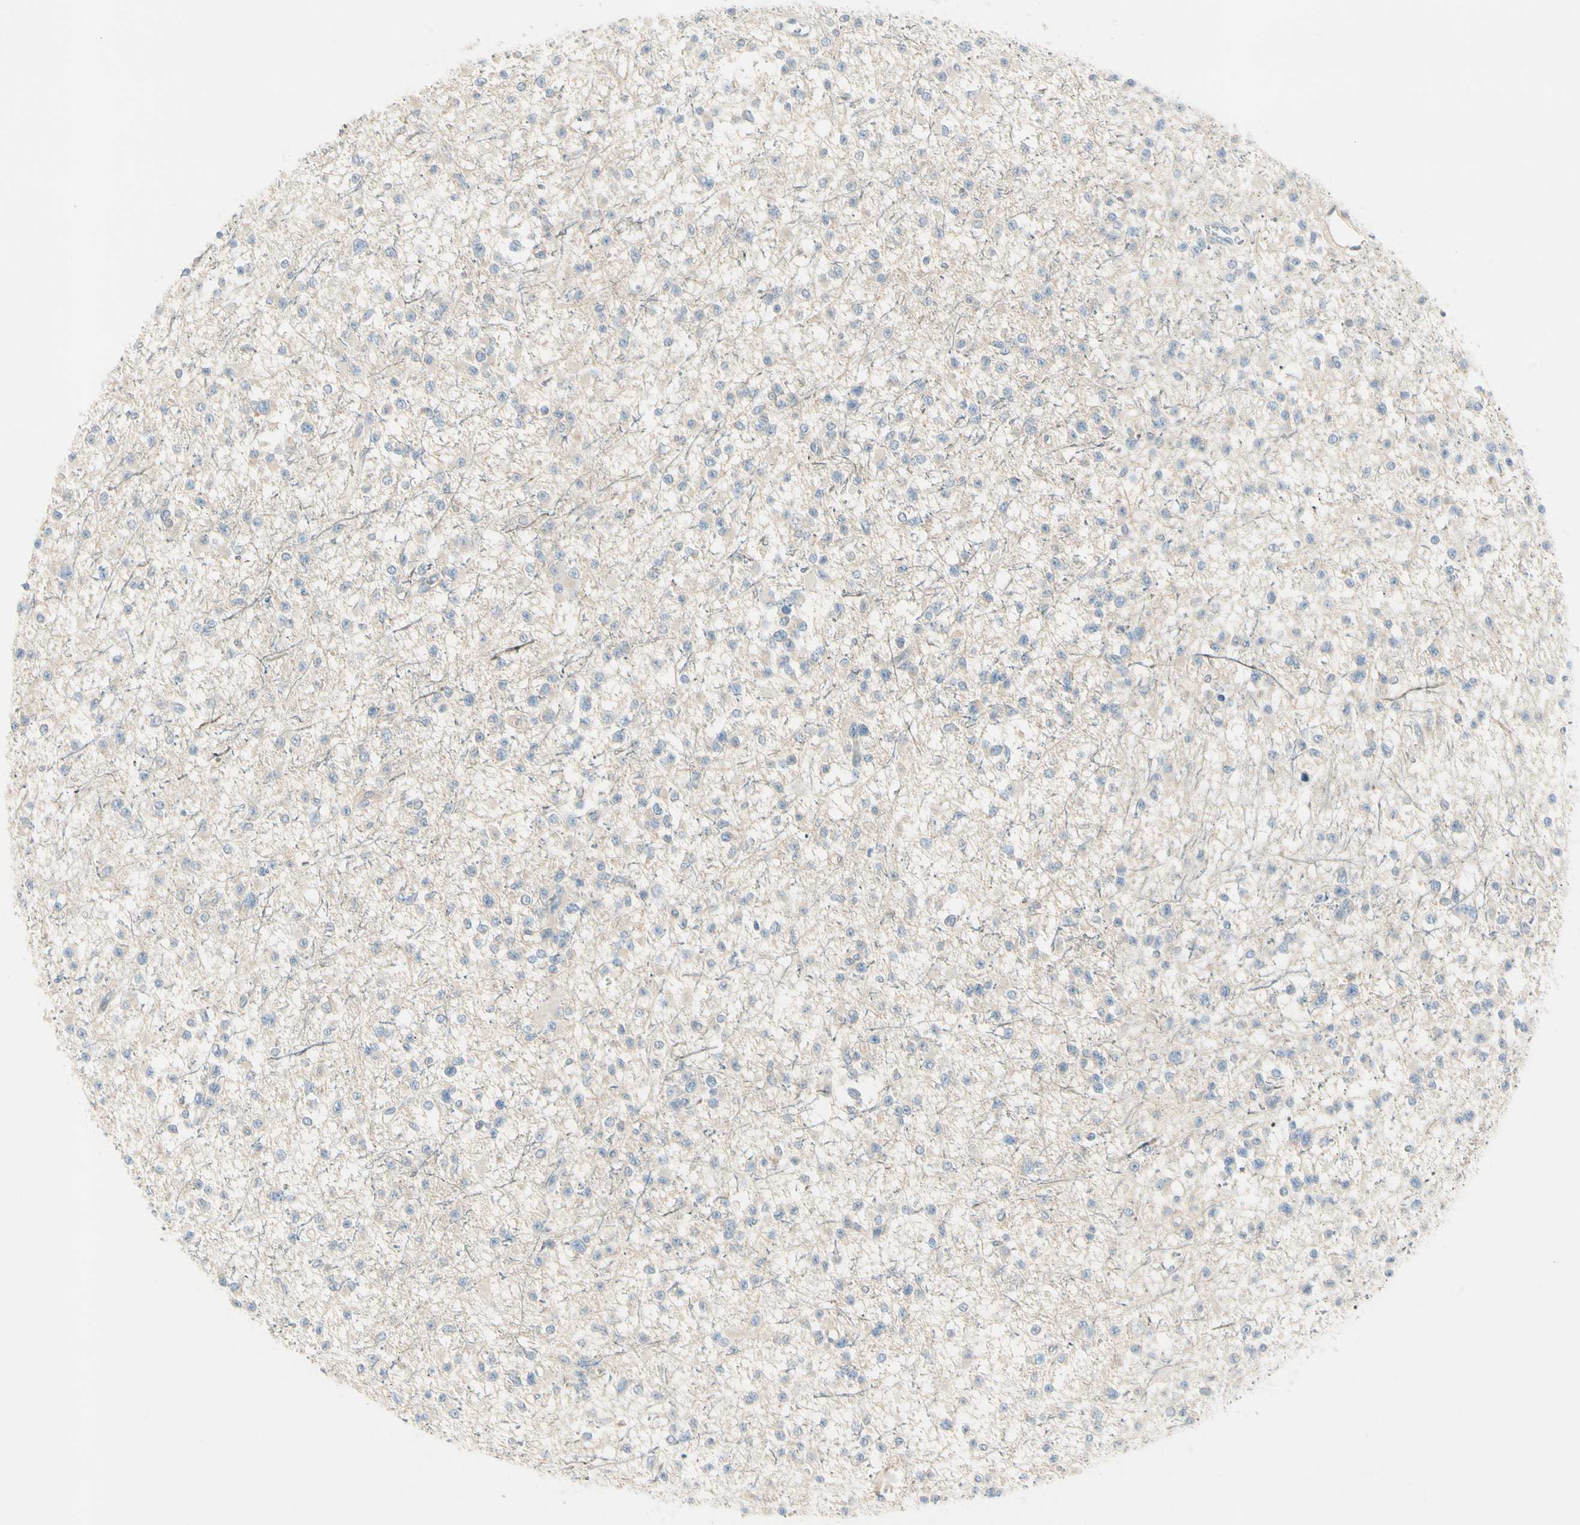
{"staining": {"intensity": "negative", "quantity": "none", "location": "none"}, "tissue": "glioma", "cell_type": "Tumor cells", "image_type": "cancer", "snomed": [{"axis": "morphology", "description": "Glioma, malignant, Low grade"}, {"axis": "topography", "description": "Brain"}], "caption": "Immunohistochemical staining of human low-grade glioma (malignant) exhibits no significant expression in tumor cells.", "gene": "ADGRA3", "patient": {"sex": "female", "age": 22}}